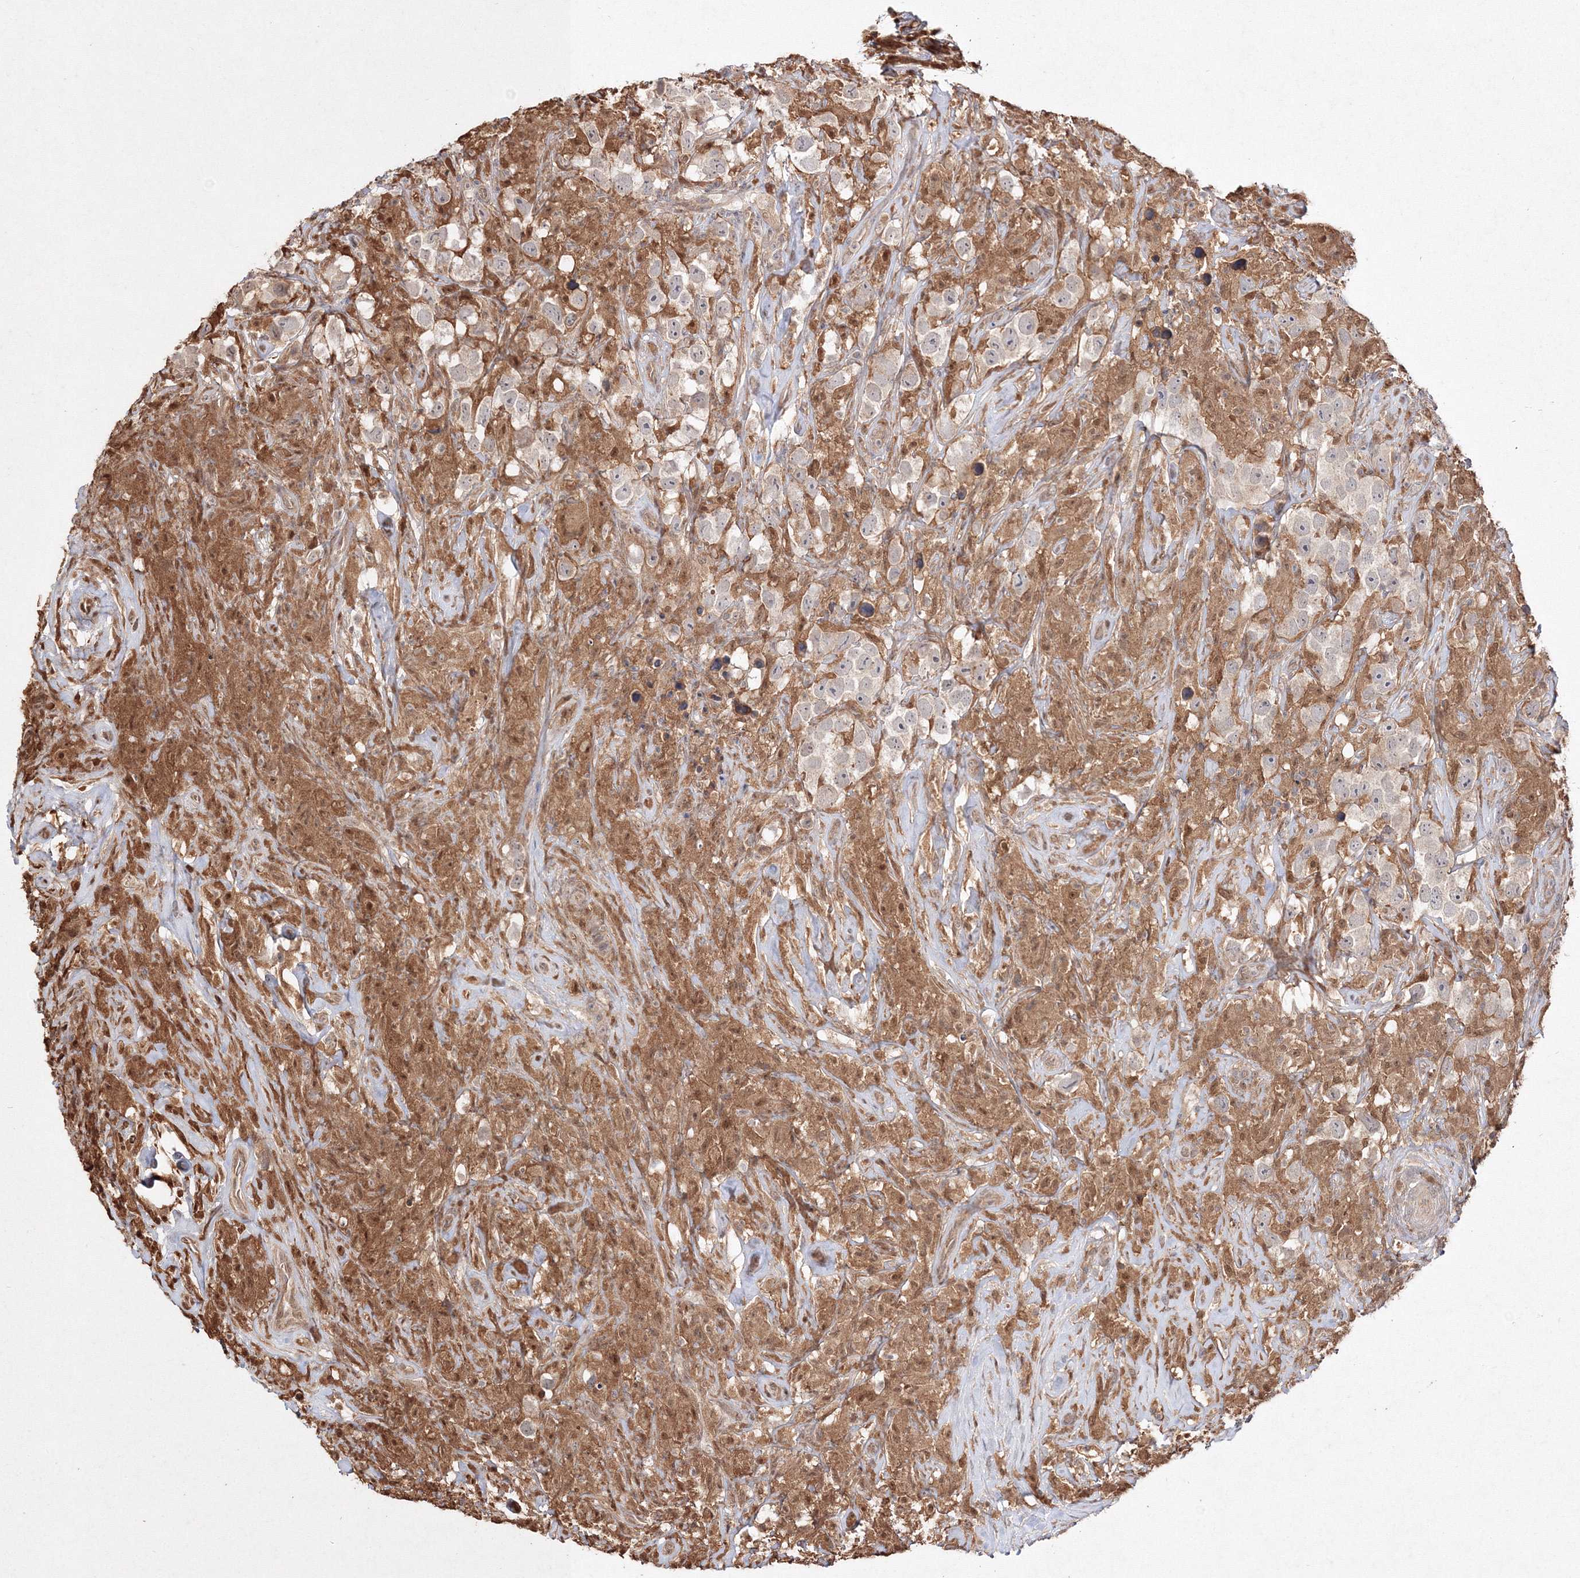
{"staining": {"intensity": "negative", "quantity": "none", "location": "none"}, "tissue": "testis cancer", "cell_type": "Tumor cells", "image_type": "cancer", "snomed": [{"axis": "morphology", "description": "Seminoma, NOS"}, {"axis": "topography", "description": "Testis"}], "caption": "The micrograph reveals no significant expression in tumor cells of testis cancer.", "gene": "S100A11", "patient": {"sex": "male", "age": 49}}